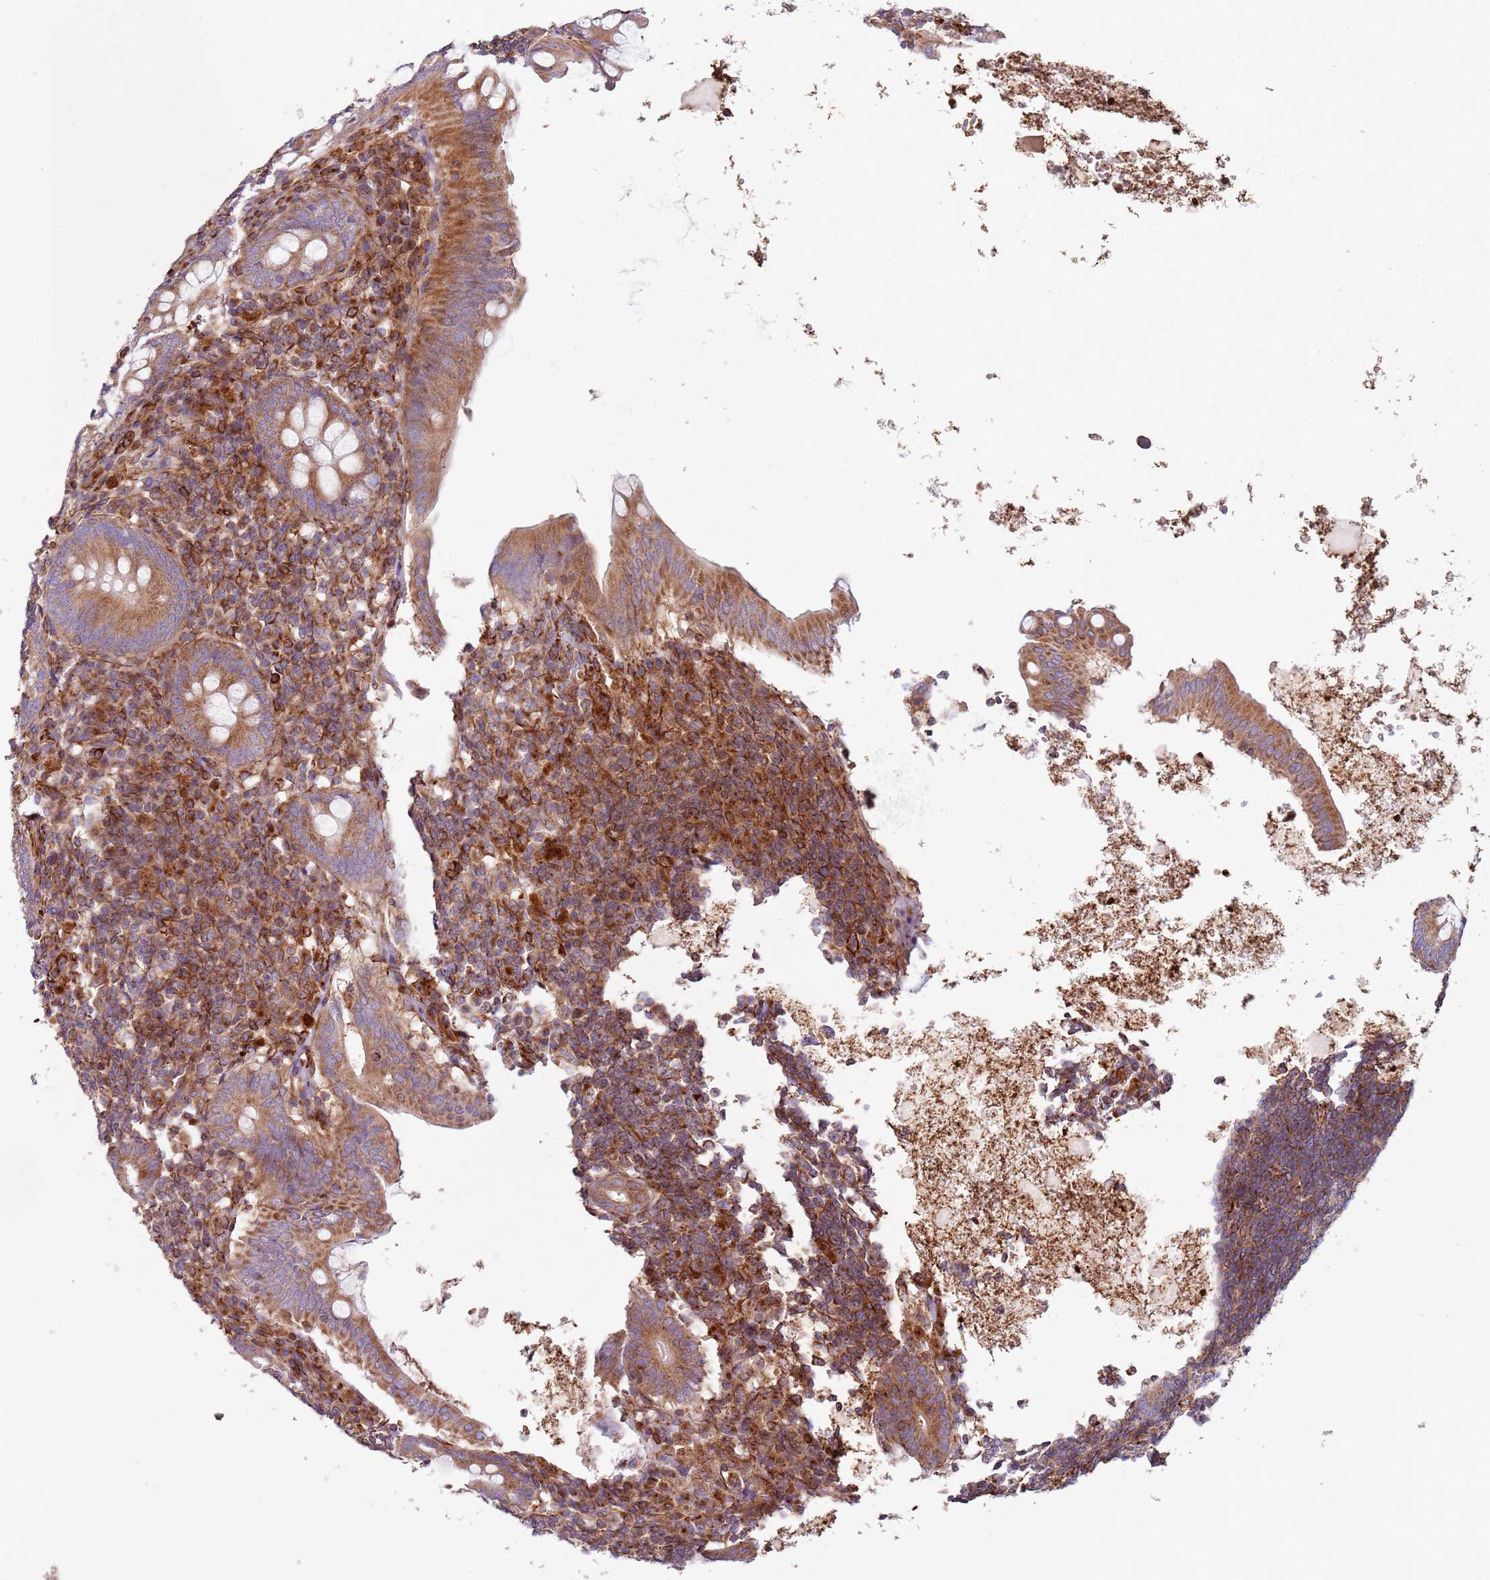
{"staining": {"intensity": "moderate", "quantity": ">75%", "location": "cytoplasmic/membranous"}, "tissue": "appendix", "cell_type": "Glandular cells", "image_type": "normal", "snomed": [{"axis": "morphology", "description": "Normal tissue, NOS"}, {"axis": "topography", "description": "Appendix"}], "caption": "Immunohistochemistry (DAB) staining of unremarkable human appendix demonstrates moderate cytoplasmic/membranous protein staining in about >75% of glandular cells. Immunohistochemistry stains the protein in brown and the nuclei are stained blue.", "gene": "SNAPIN", "patient": {"sex": "female", "age": 54}}